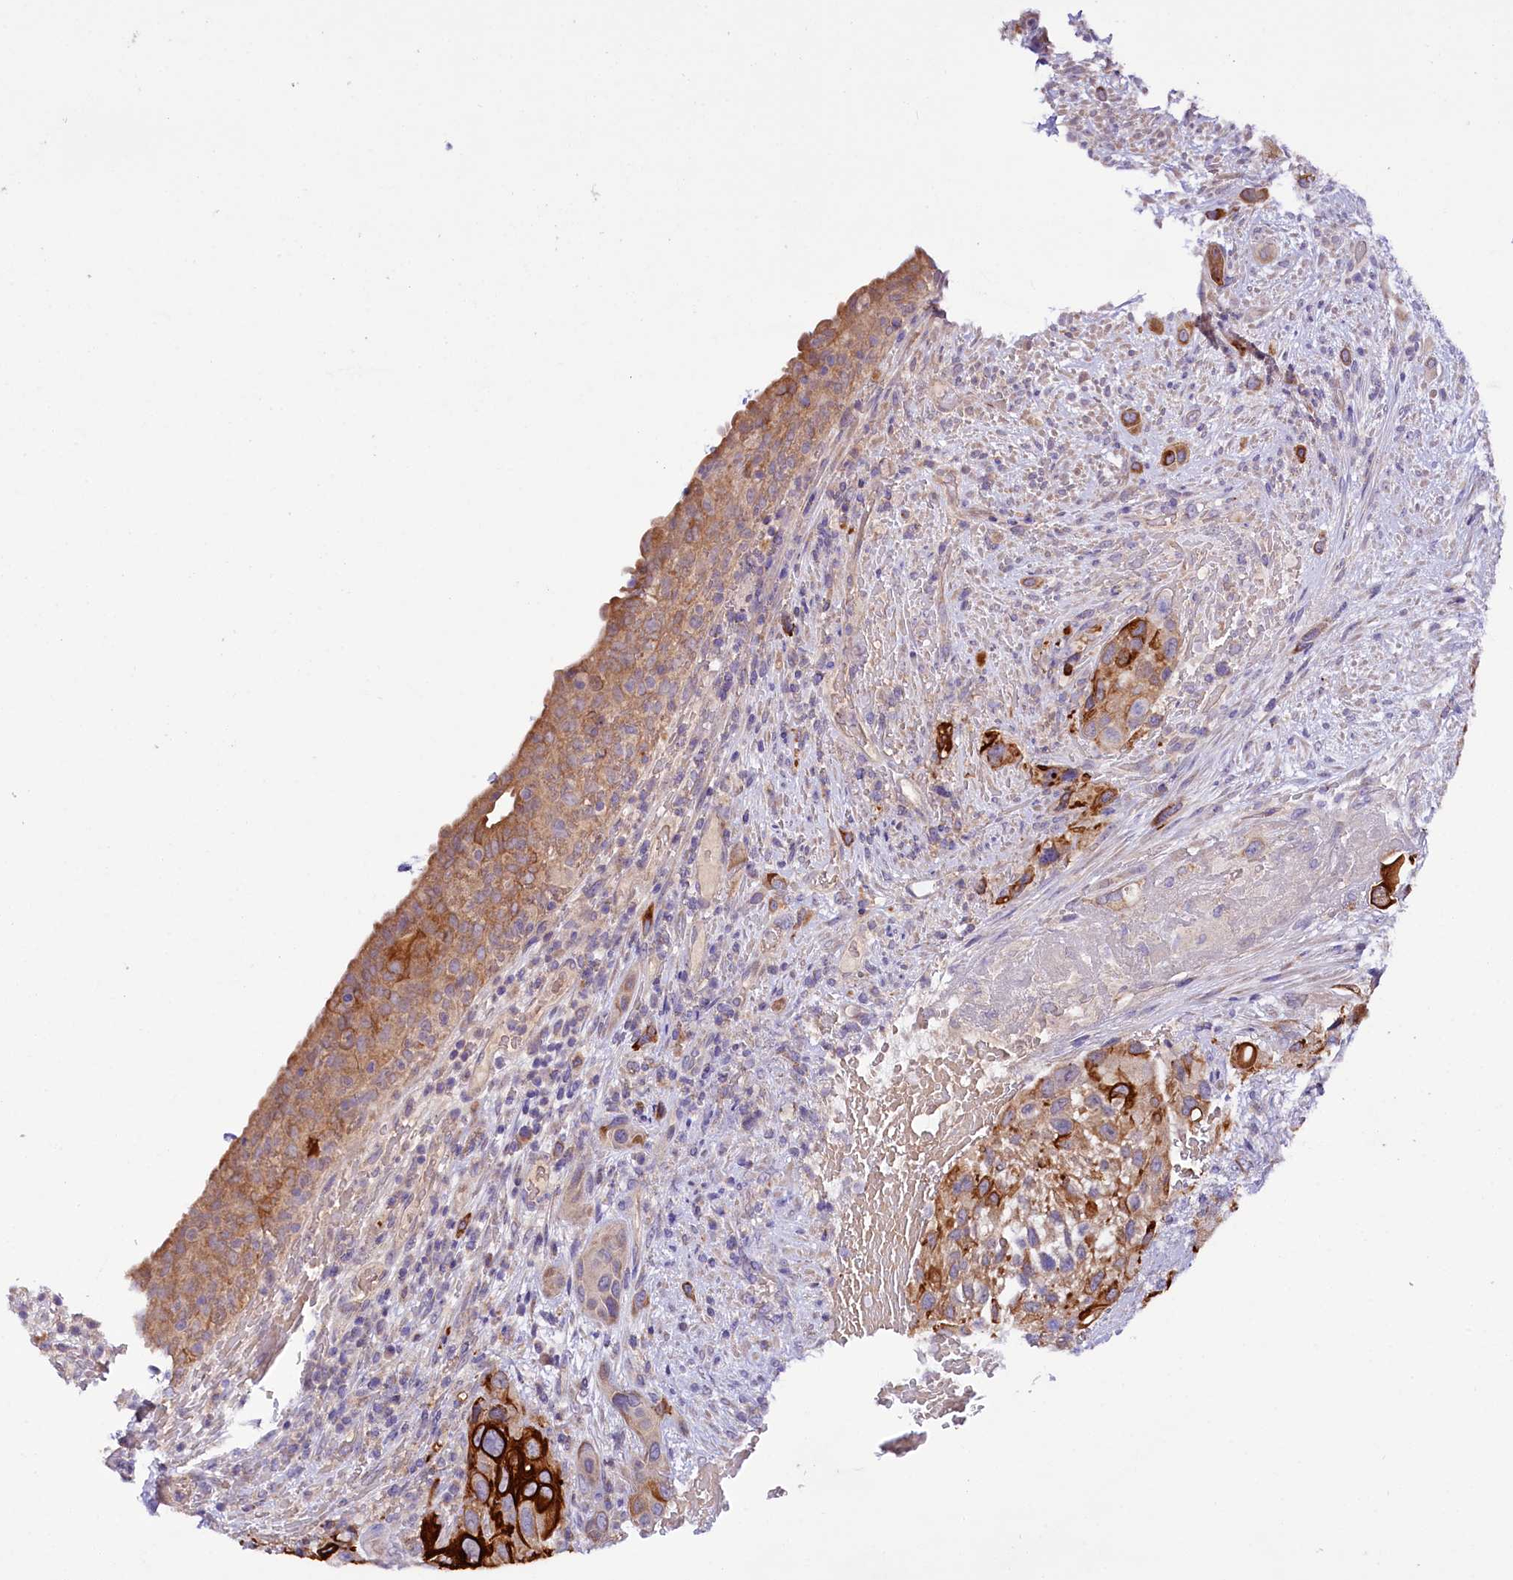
{"staining": {"intensity": "strong", "quantity": "25%-75%", "location": "cytoplasmic/membranous"}, "tissue": "urothelial cancer", "cell_type": "Tumor cells", "image_type": "cancer", "snomed": [{"axis": "morphology", "description": "Normal tissue, NOS"}, {"axis": "morphology", "description": "Urothelial carcinoma, High grade"}, {"axis": "topography", "description": "Vascular tissue"}, {"axis": "topography", "description": "Urinary bladder"}], "caption": "Immunohistochemical staining of high-grade urothelial carcinoma shows strong cytoplasmic/membranous protein staining in about 25%-75% of tumor cells.", "gene": "ZNF45", "patient": {"sex": "female", "age": 56}}